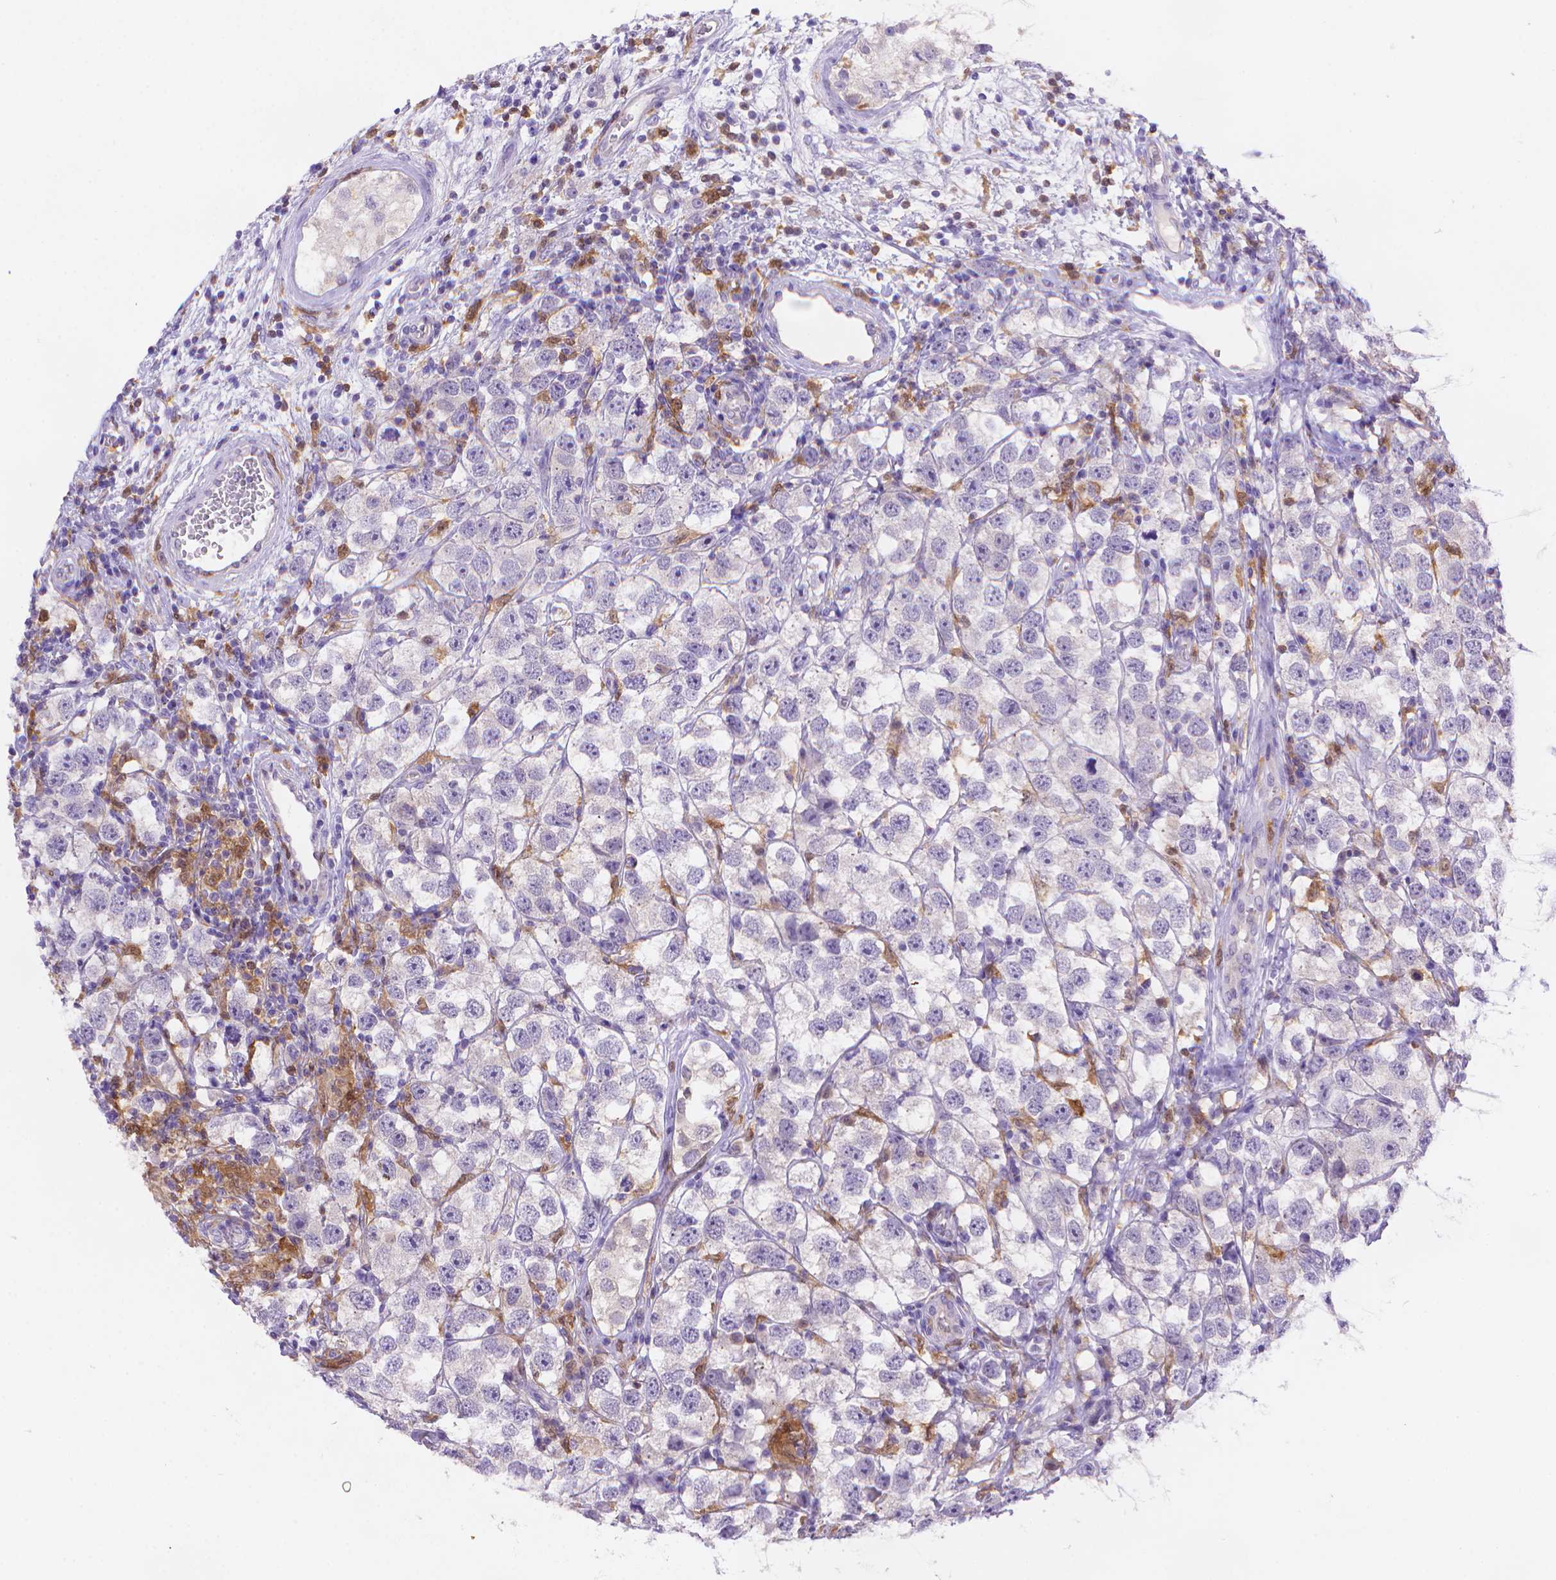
{"staining": {"intensity": "negative", "quantity": "none", "location": "none"}, "tissue": "testis cancer", "cell_type": "Tumor cells", "image_type": "cancer", "snomed": [{"axis": "morphology", "description": "Seminoma, NOS"}, {"axis": "topography", "description": "Testis"}], "caption": "Histopathology image shows no significant protein staining in tumor cells of testis seminoma. (DAB immunohistochemistry visualized using brightfield microscopy, high magnification).", "gene": "FGD2", "patient": {"sex": "male", "age": 26}}